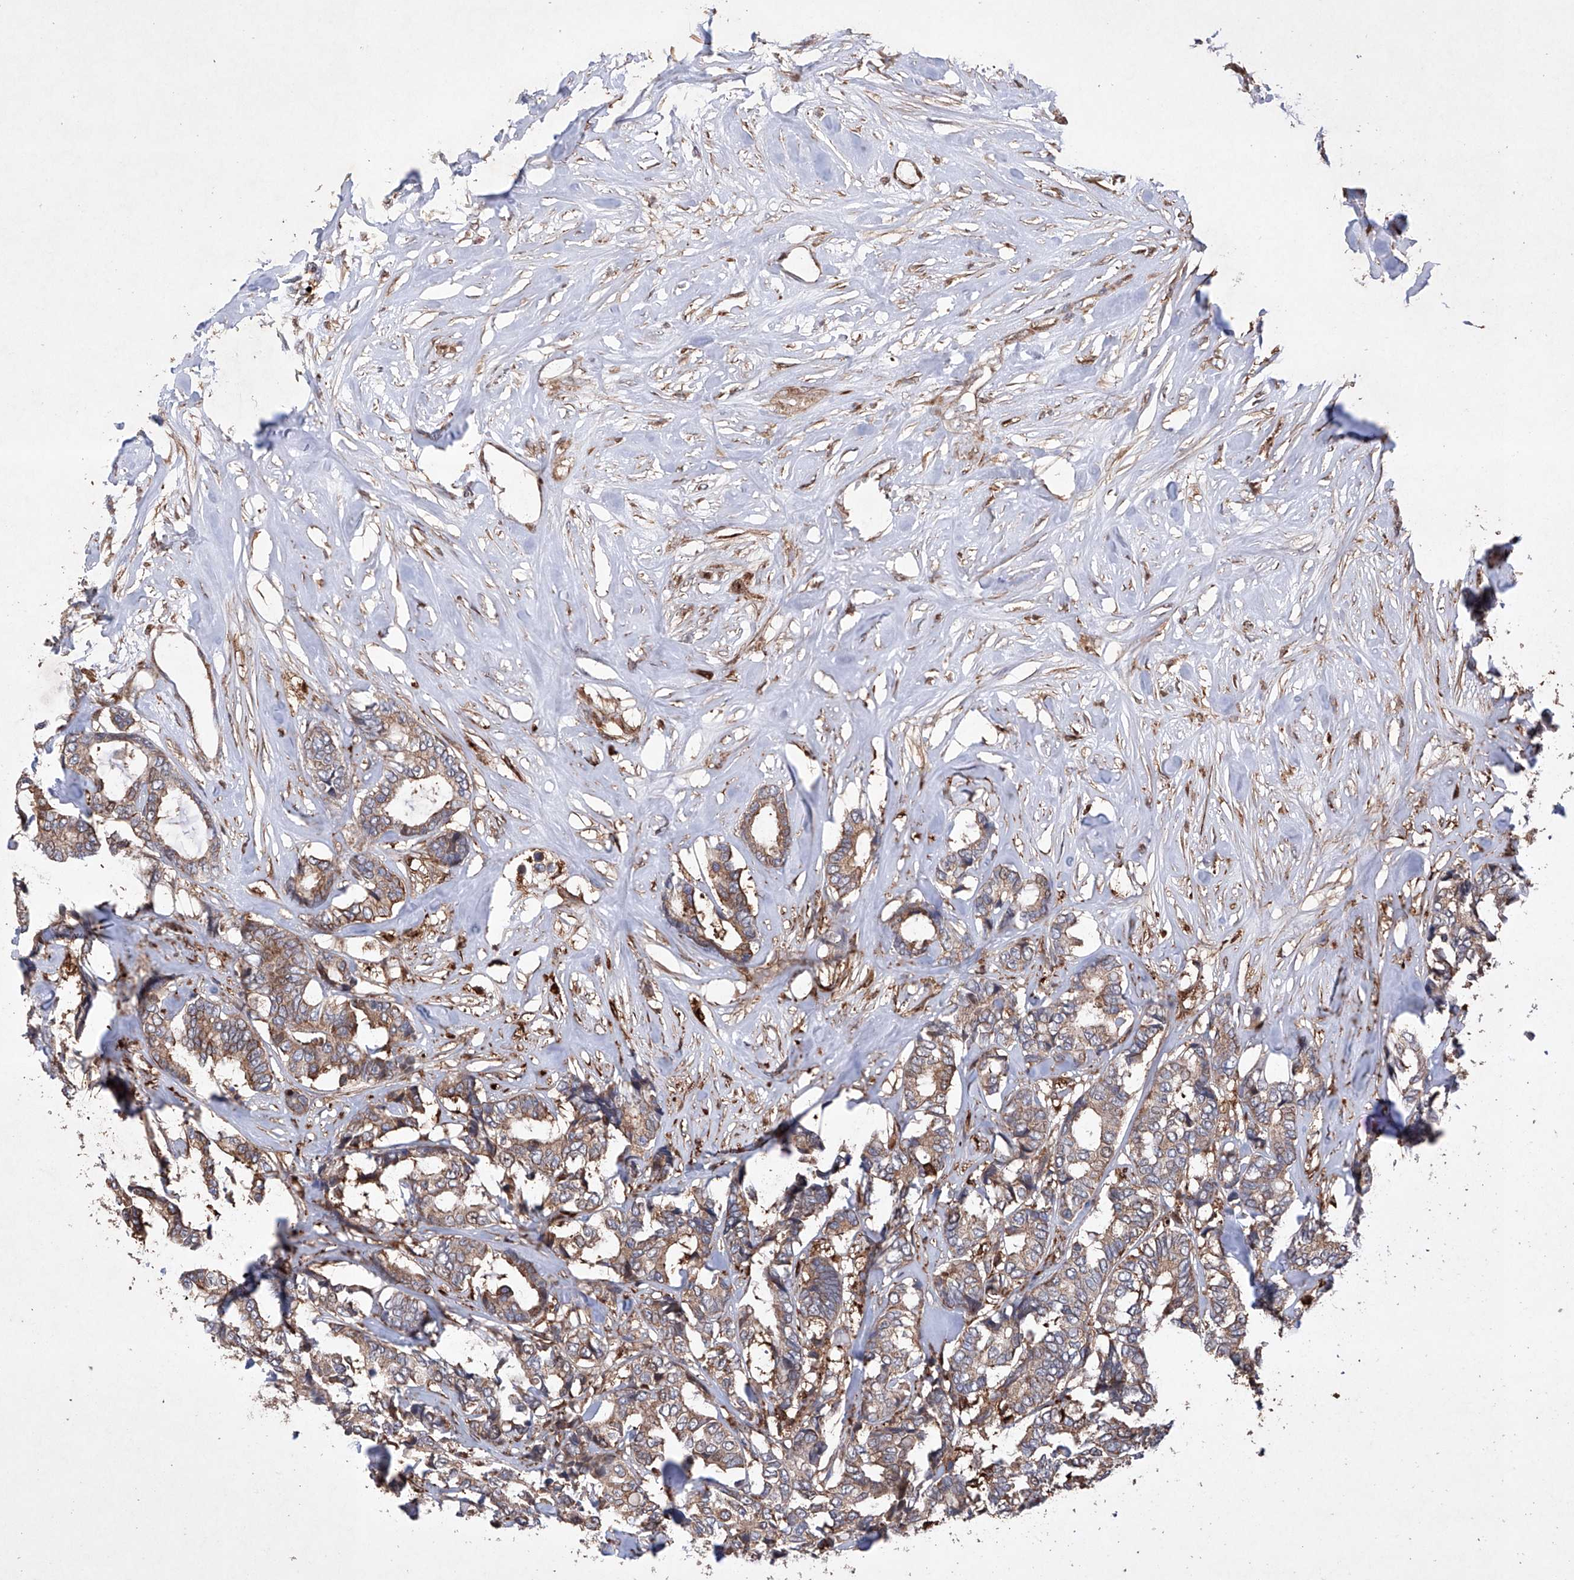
{"staining": {"intensity": "moderate", "quantity": ">75%", "location": "cytoplasmic/membranous"}, "tissue": "breast cancer", "cell_type": "Tumor cells", "image_type": "cancer", "snomed": [{"axis": "morphology", "description": "Duct carcinoma"}, {"axis": "topography", "description": "Breast"}], "caption": "Protein staining of intraductal carcinoma (breast) tissue exhibits moderate cytoplasmic/membranous staining in about >75% of tumor cells. (DAB IHC with brightfield microscopy, high magnification).", "gene": "TIMM23", "patient": {"sex": "female", "age": 87}}